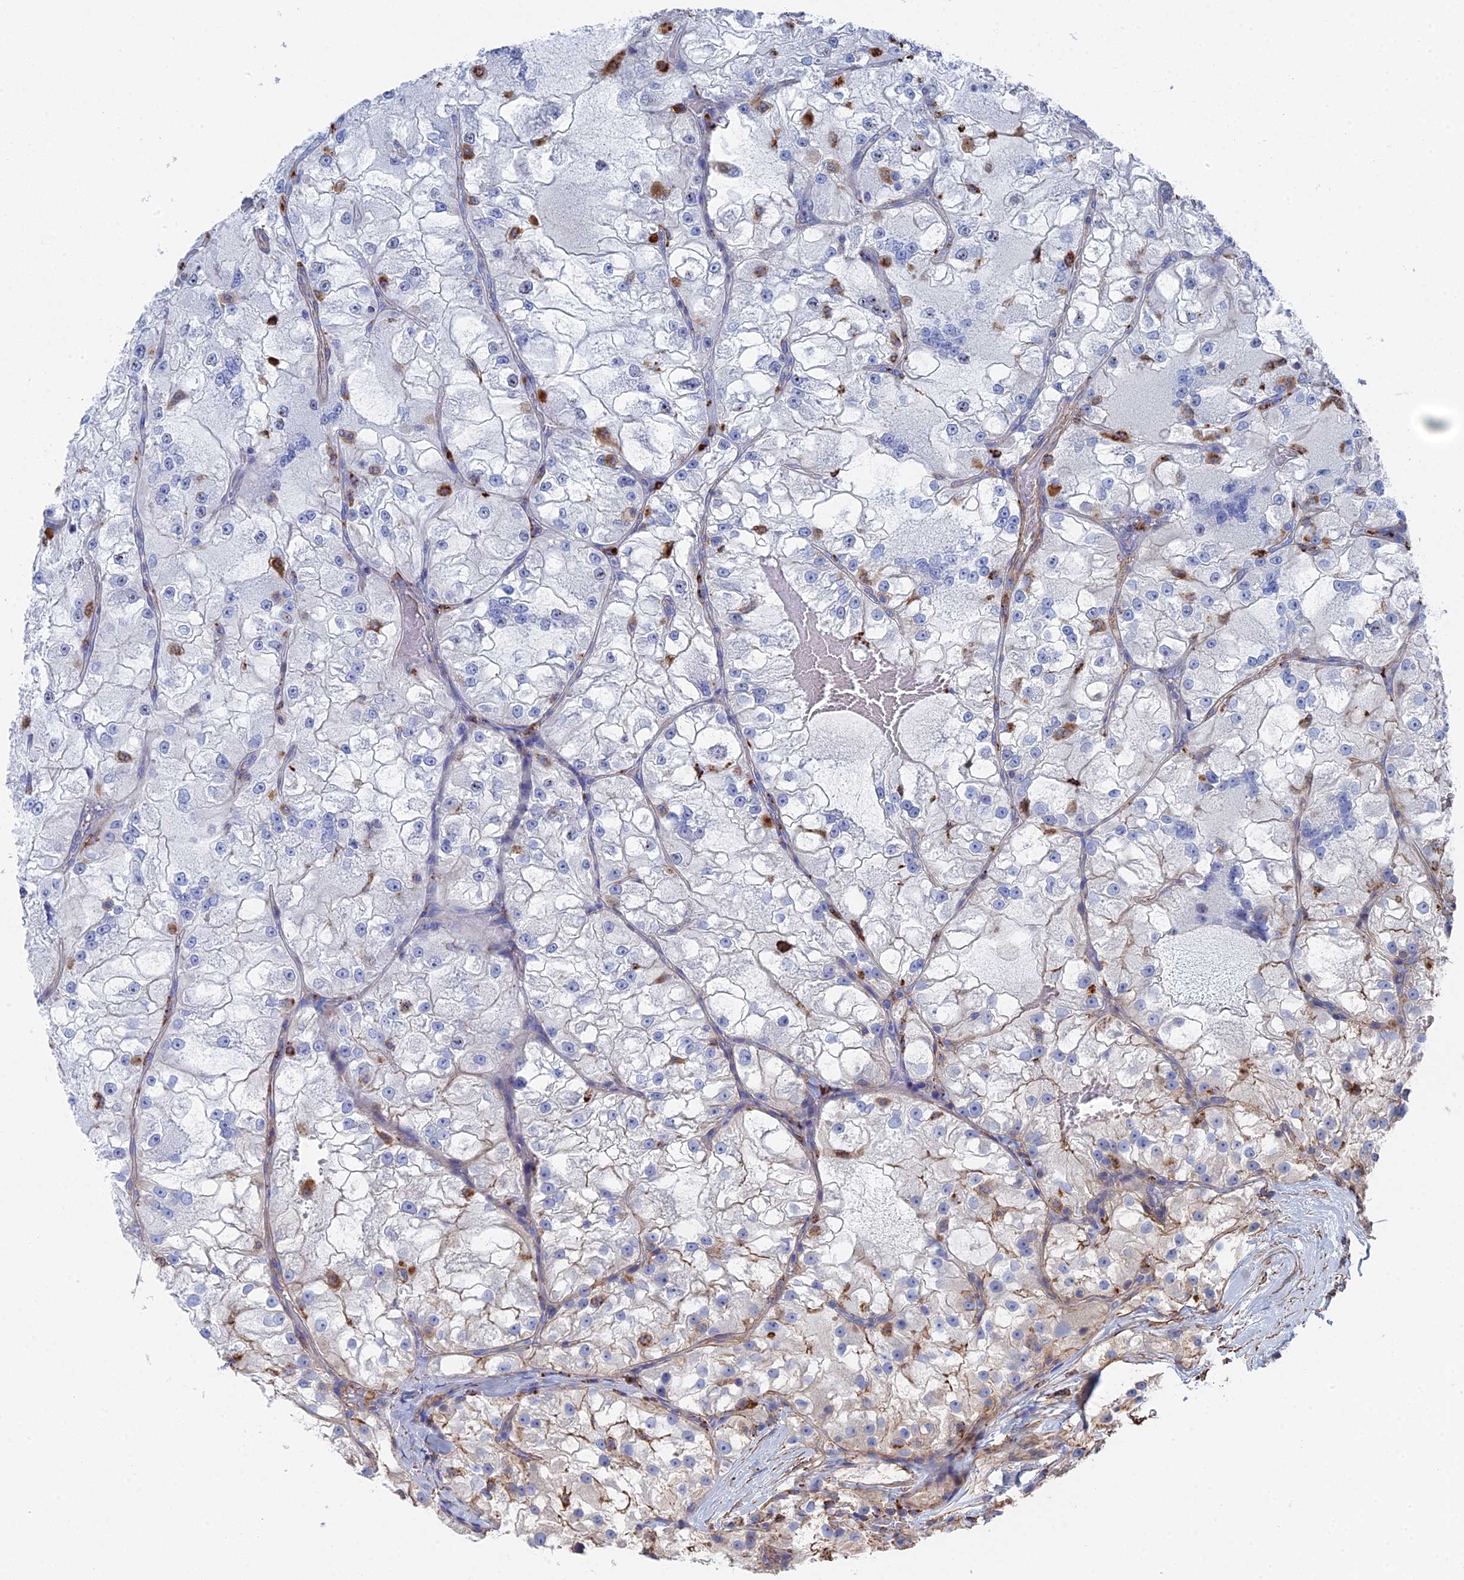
{"staining": {"intensity": "negative", "quantity": "none", "location": "none"}, "tissue": "renal cancer", "cell_type": "Tumor cells", "image_type": "cancer", "snomed": [{"axis": "morphology", "description": "Adenocarcinoma, NOS"}, {"axis": "topography", "description": "Kidney"}], "caption": "Tumor cells show no significant positivity in renal adenocarcinoma.", "gene": "STRA6", "patient": {"sex": "female", "age": 72}}